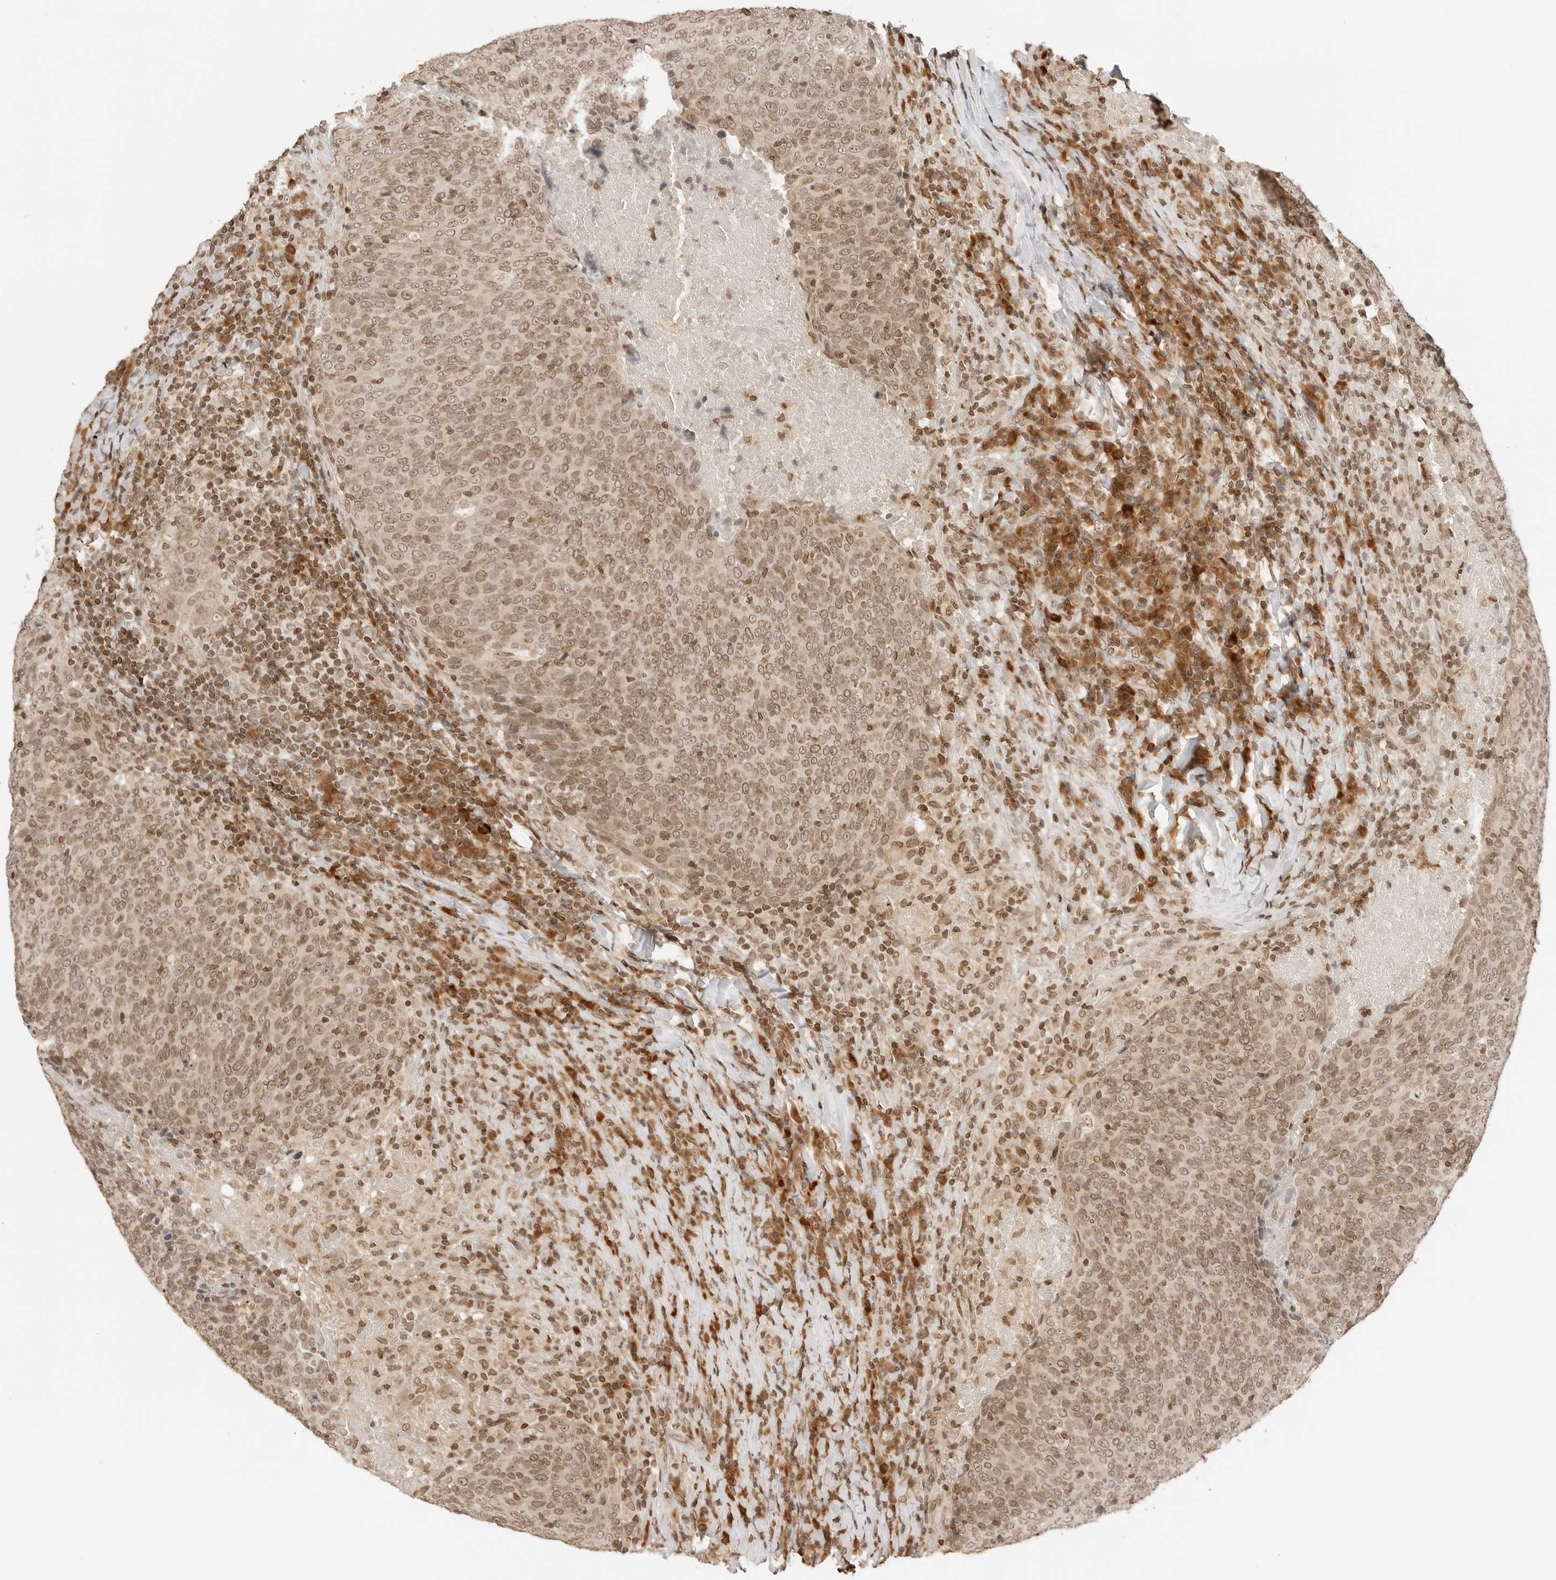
{"staining": {"intensity": "moderate", "quantity": ">75%", "location": "cytoplasmic/membranous,nuclear"}, "tissue": "head and neck cancer", "cell_type": "Tumor cells", "image_type": "cancer", "snomed": [{"axis": "morphology", "description": "Squamous cell carcinoma, NOS"}, {"axis": "morphology", "description": "Squamous cell carcinoma, metastatic, NOS"}, {"axis": "topography", "description": "Lymph node"}, {"axis": "topography", "description": "Head-Neck"}], "caption": "Immunohistochemical staining of human head and neck cancer exhibits moderate cytoplasmic/membranous and nuclear protein positivity in about >75% of tumor cells.", "gene": "POLH", "patient": {"sex": "male", "age": 62}}